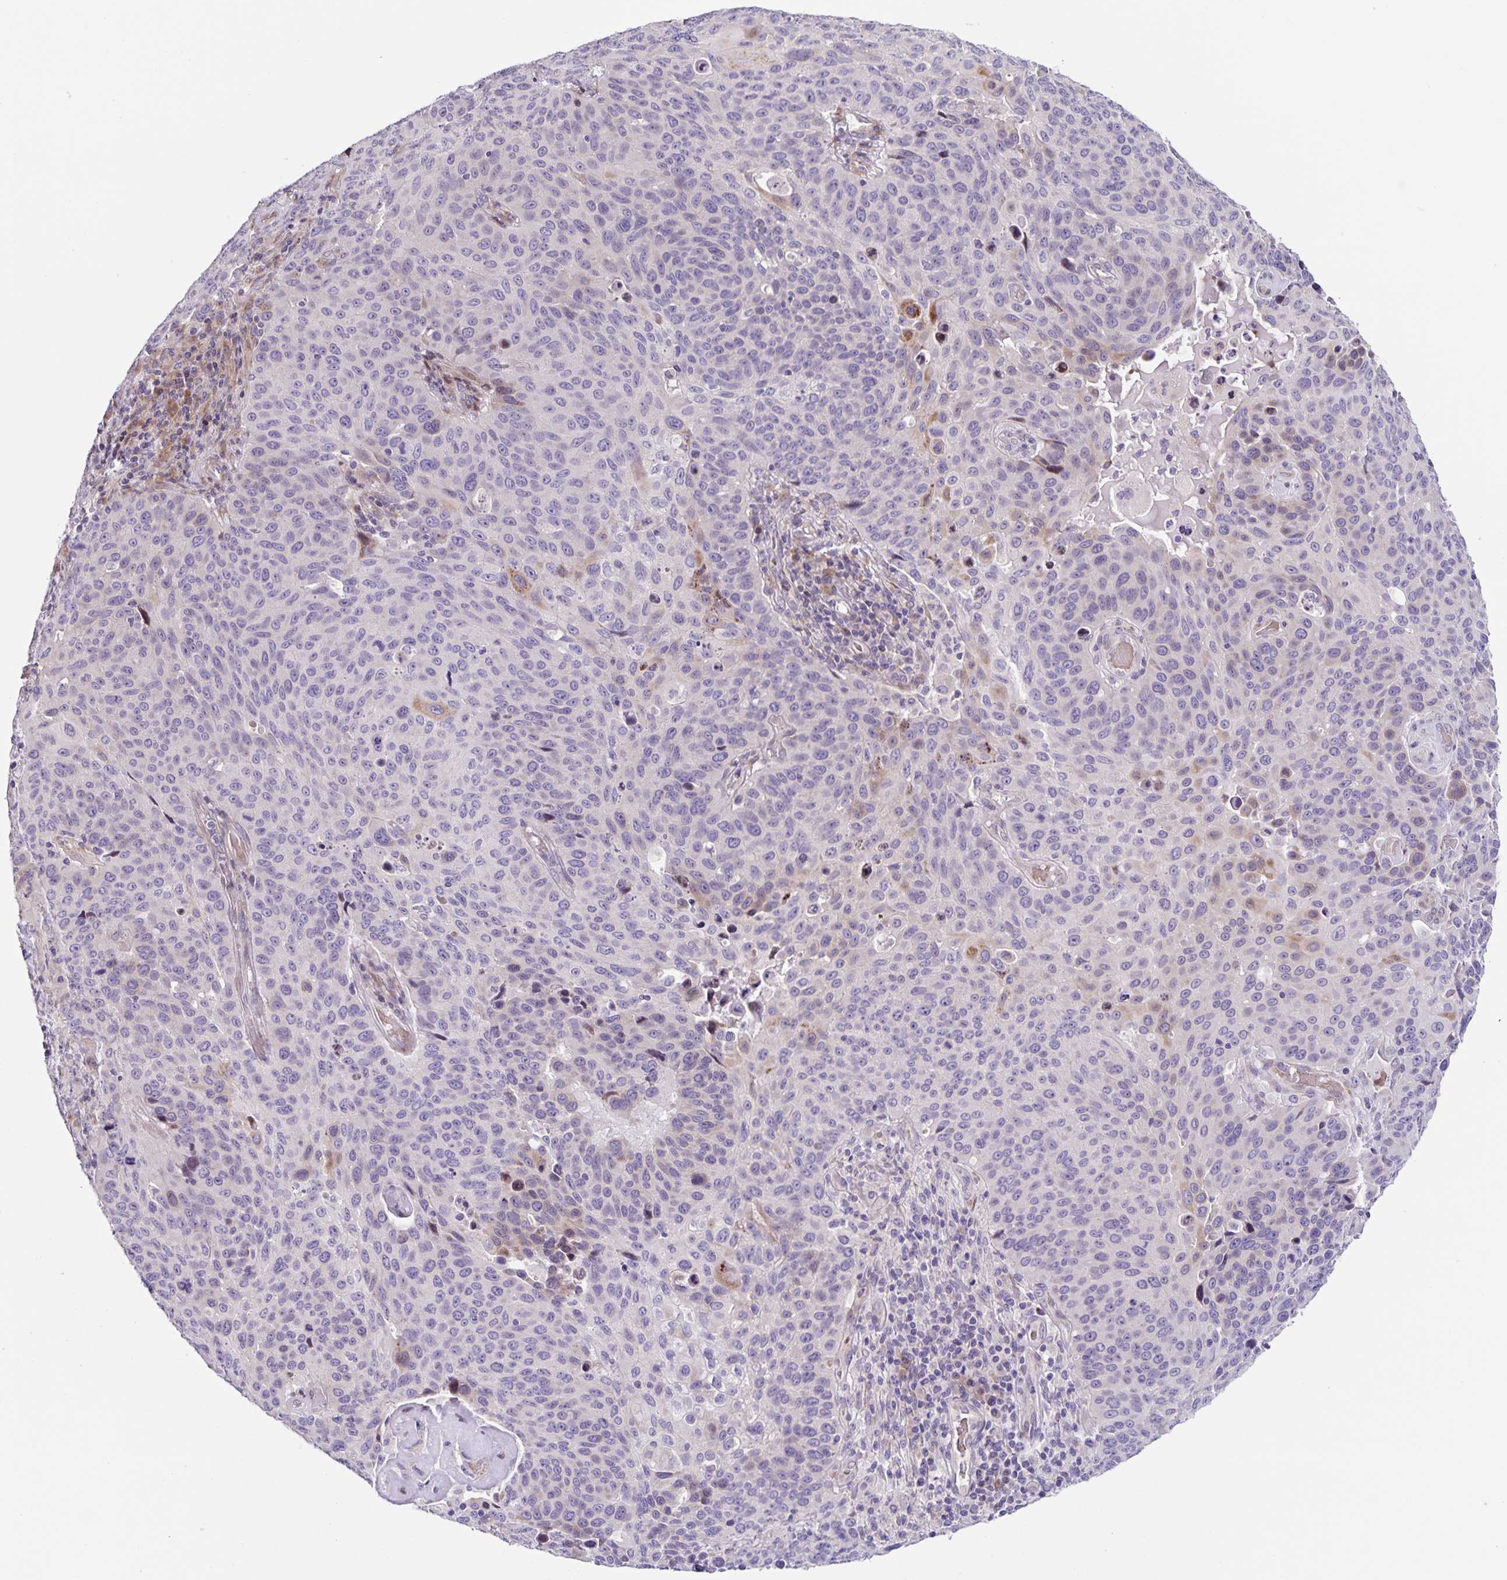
{"staining": {"intensity": "negative", "quantity": "none", "location": "none"}, "tissue": "lung cancer", "cell_type": "Tumor cells", "image_type": "cancer", "snomed": [{"axis": "morphology", "description": "Squamous cell carcinoma, NOS"}, {"axis": "topography", "description": "Lung"}], "caption": "Human lung cancer stained for a protein using IHC shows no expression in tumor cells.", "gene": "RNFT2", "patient": {"sex": "male", "age": 68}}